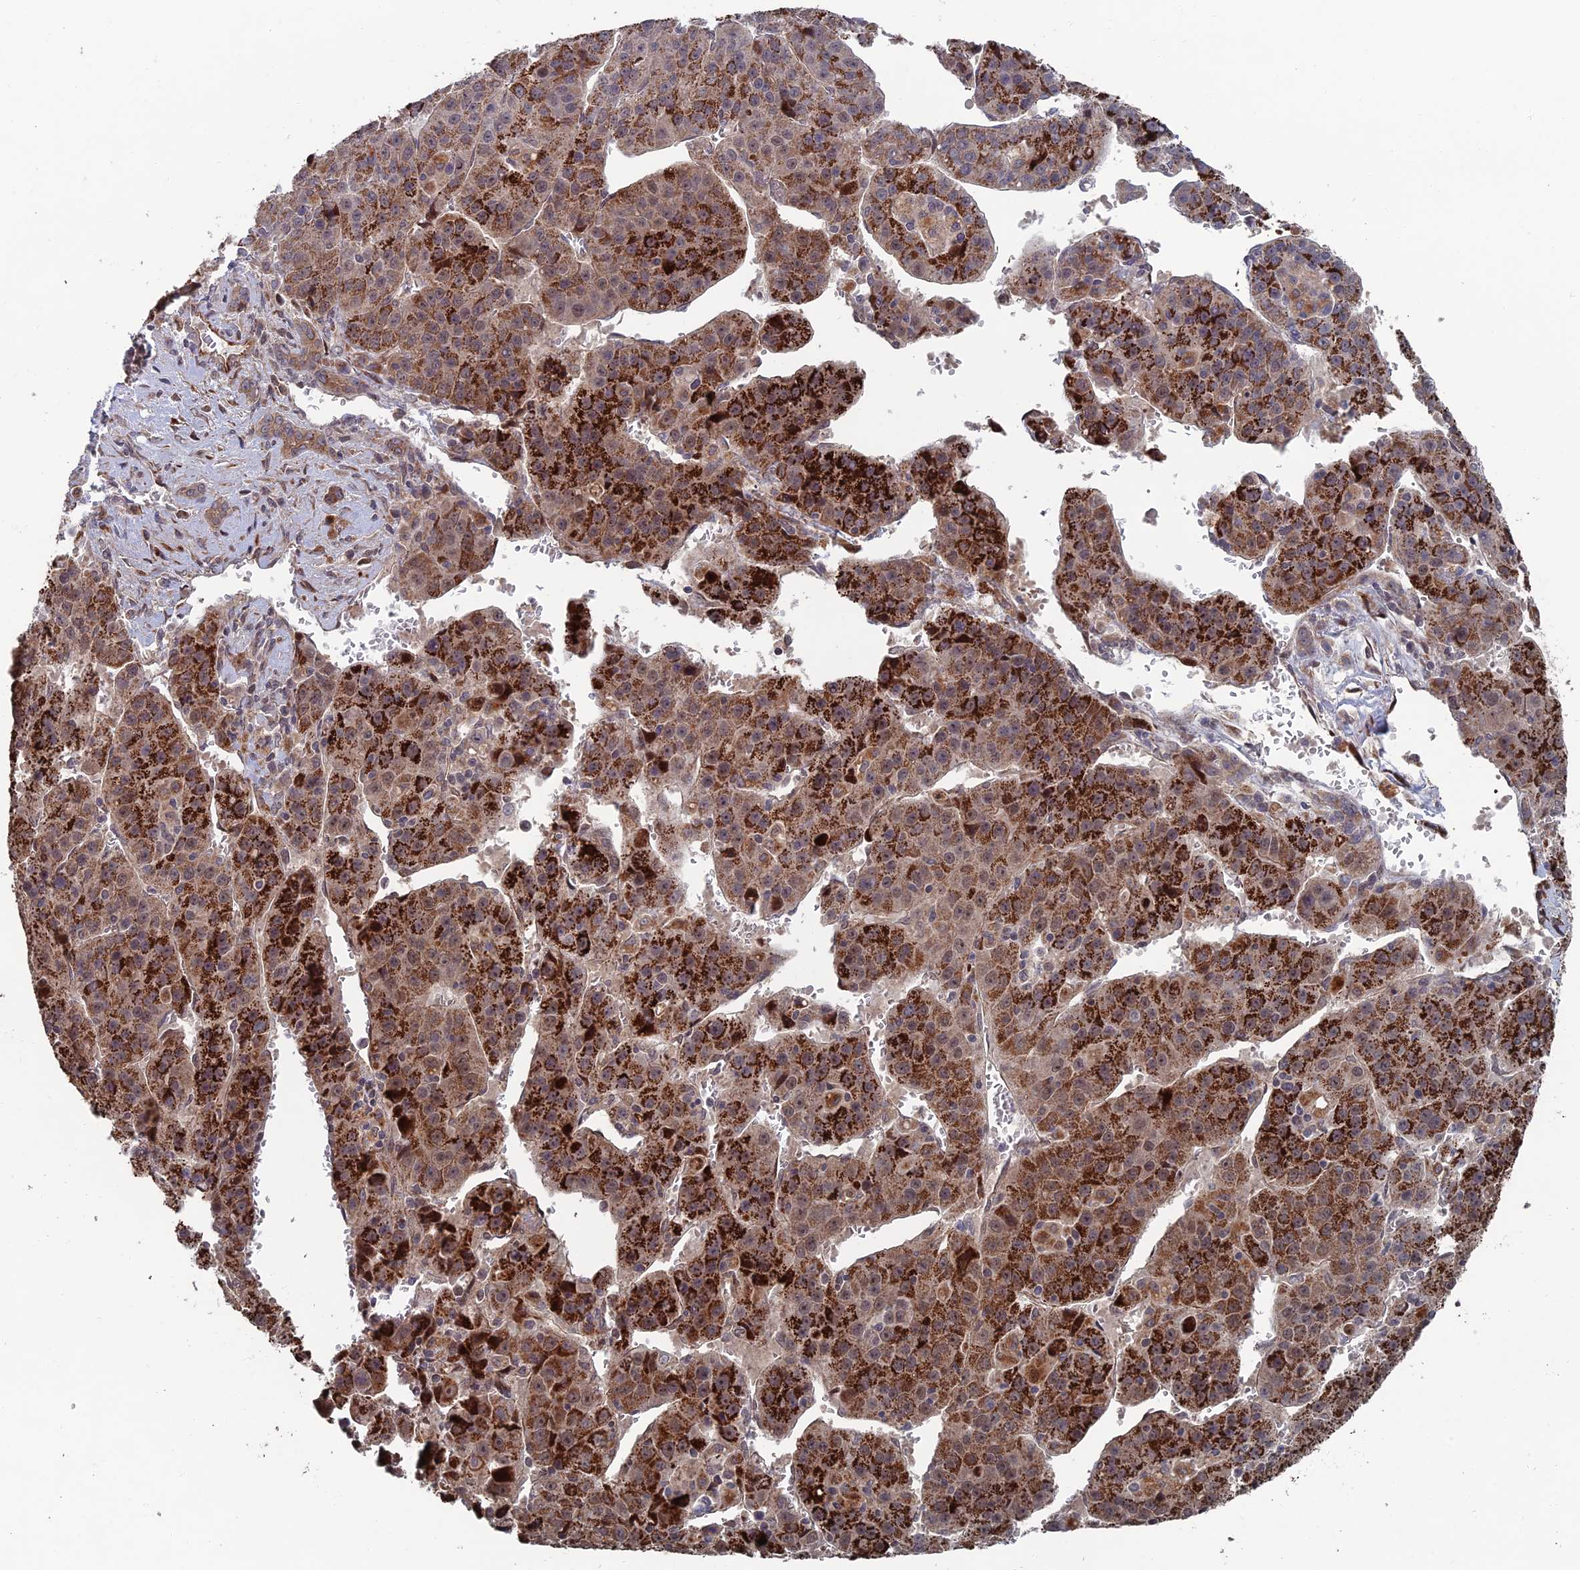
{"staining": {"intensity": "strong", "quantity": "25%-75%", "location": "cytoplasmic/membranous"}, "tissue": "liver cancer", "cell_type": "Tumor cells", "image_type": "cancer", "snomed": [{"axis": "morphology", "description": "Carcinoma, Hepatocellular, NOS"}, {"axis": "topography", "description": "Liver"}], "caption": "Liver hepatocellular carcinoma stained with IHC exhibits strong cytoplasmic/membranous staining in about 25%-75% of tumor cells.", "gene": "GTF2IRD1", "patient": {"sex": "female", "age": 53}}